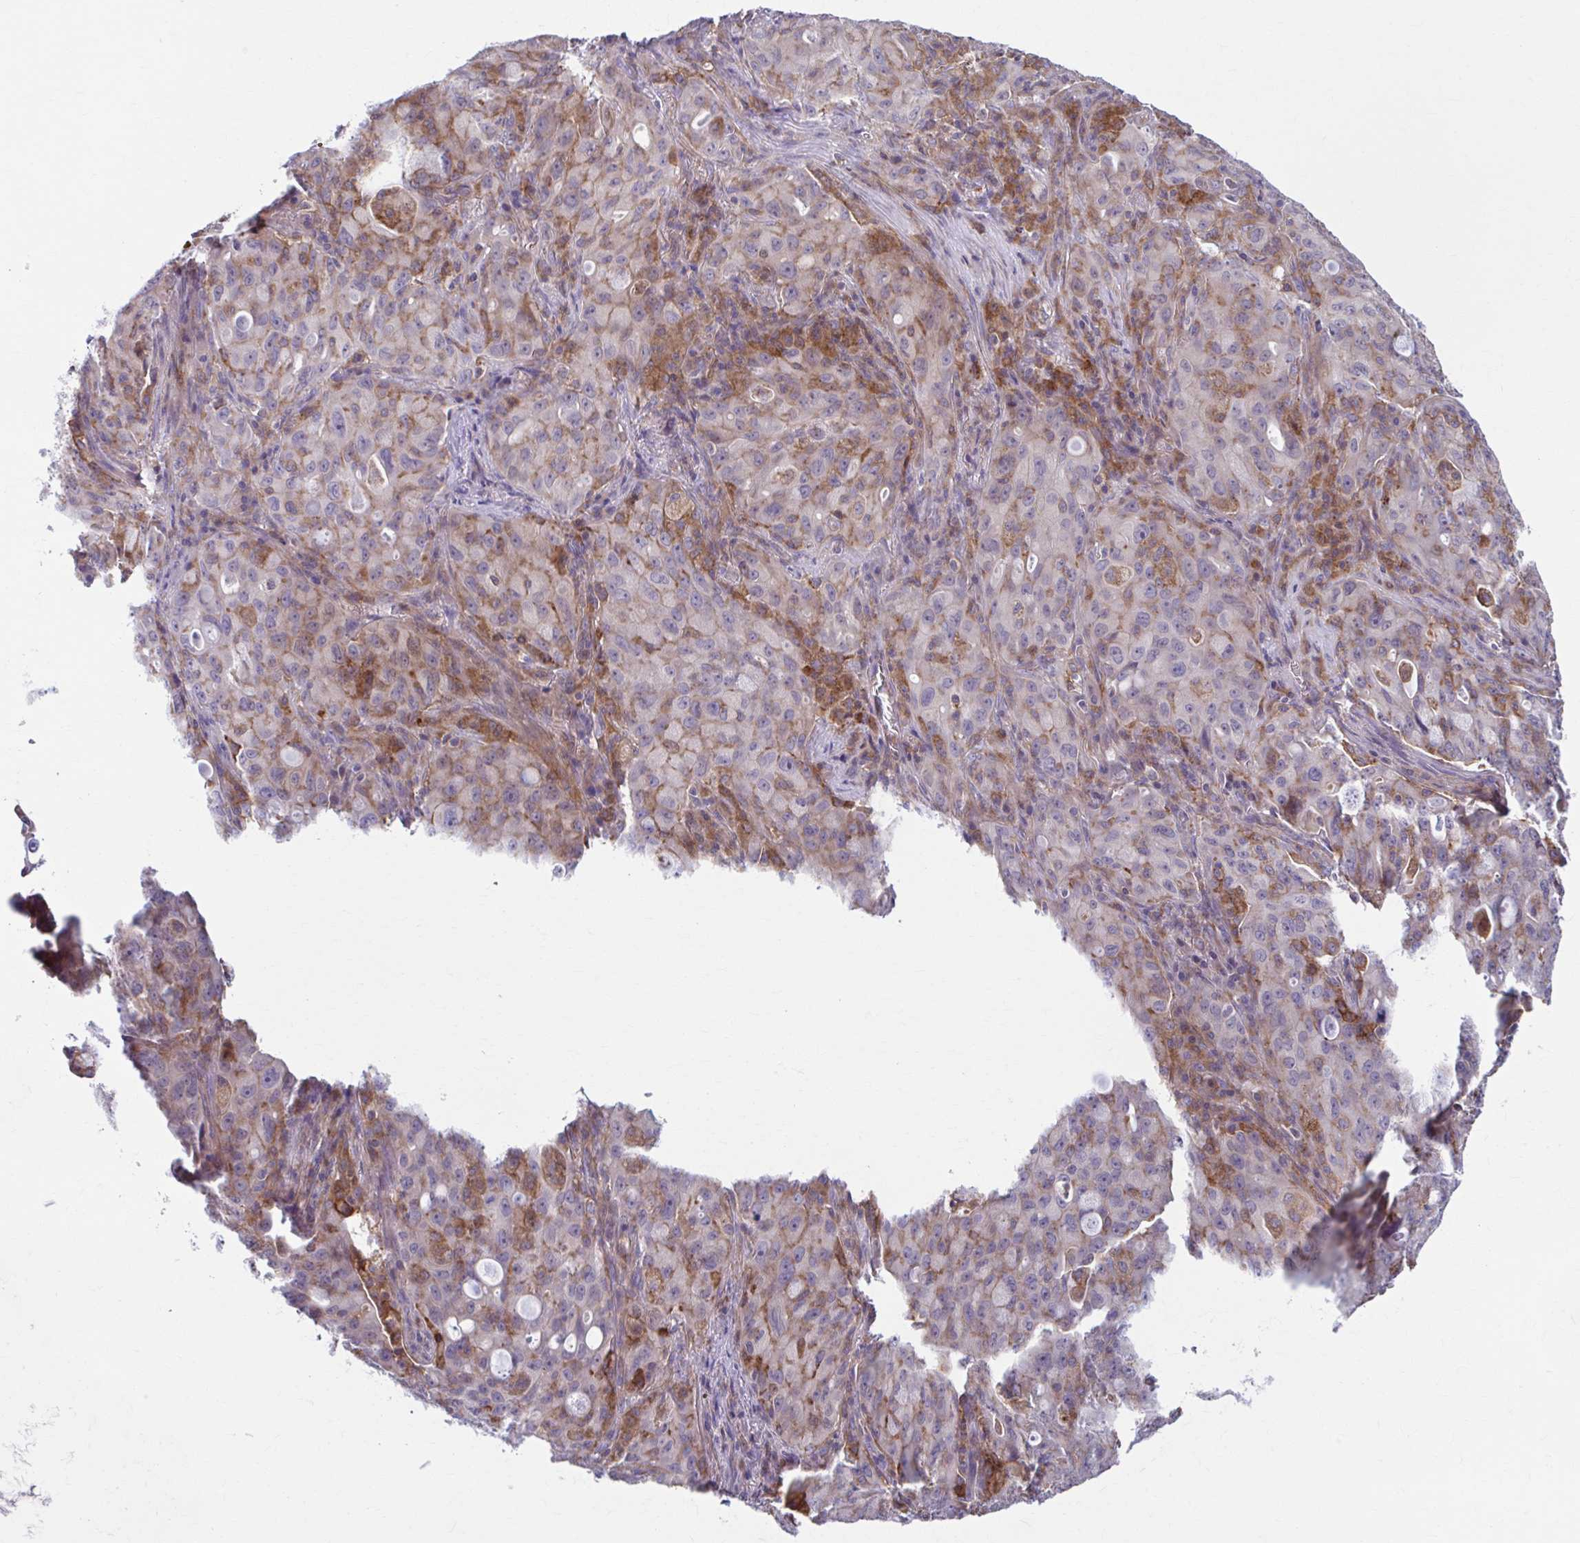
{"staining": {"intensity": "moderate", "quantity": "<25%", "location": "cytoplasmic/membranous"}, "tissue": "lung cancer", "cell_type": "Tumor cells", "image_type": "cancer", "snomed": [{"axis": "morphology", "description": "Adenocarcinoma, NOS"}, {"axis": "topography", "description": "Lung"}], "caption": "A brown stain shows moderate cytoplasmic/membranous expression of a protein in lung cancer (adenocarcinoma) tumor cells. (brown staining indicates protein expression, while blue staining denotes nuclei).", "gene": "ADAT3", "patient": {"sex": "female", "age": 44}}